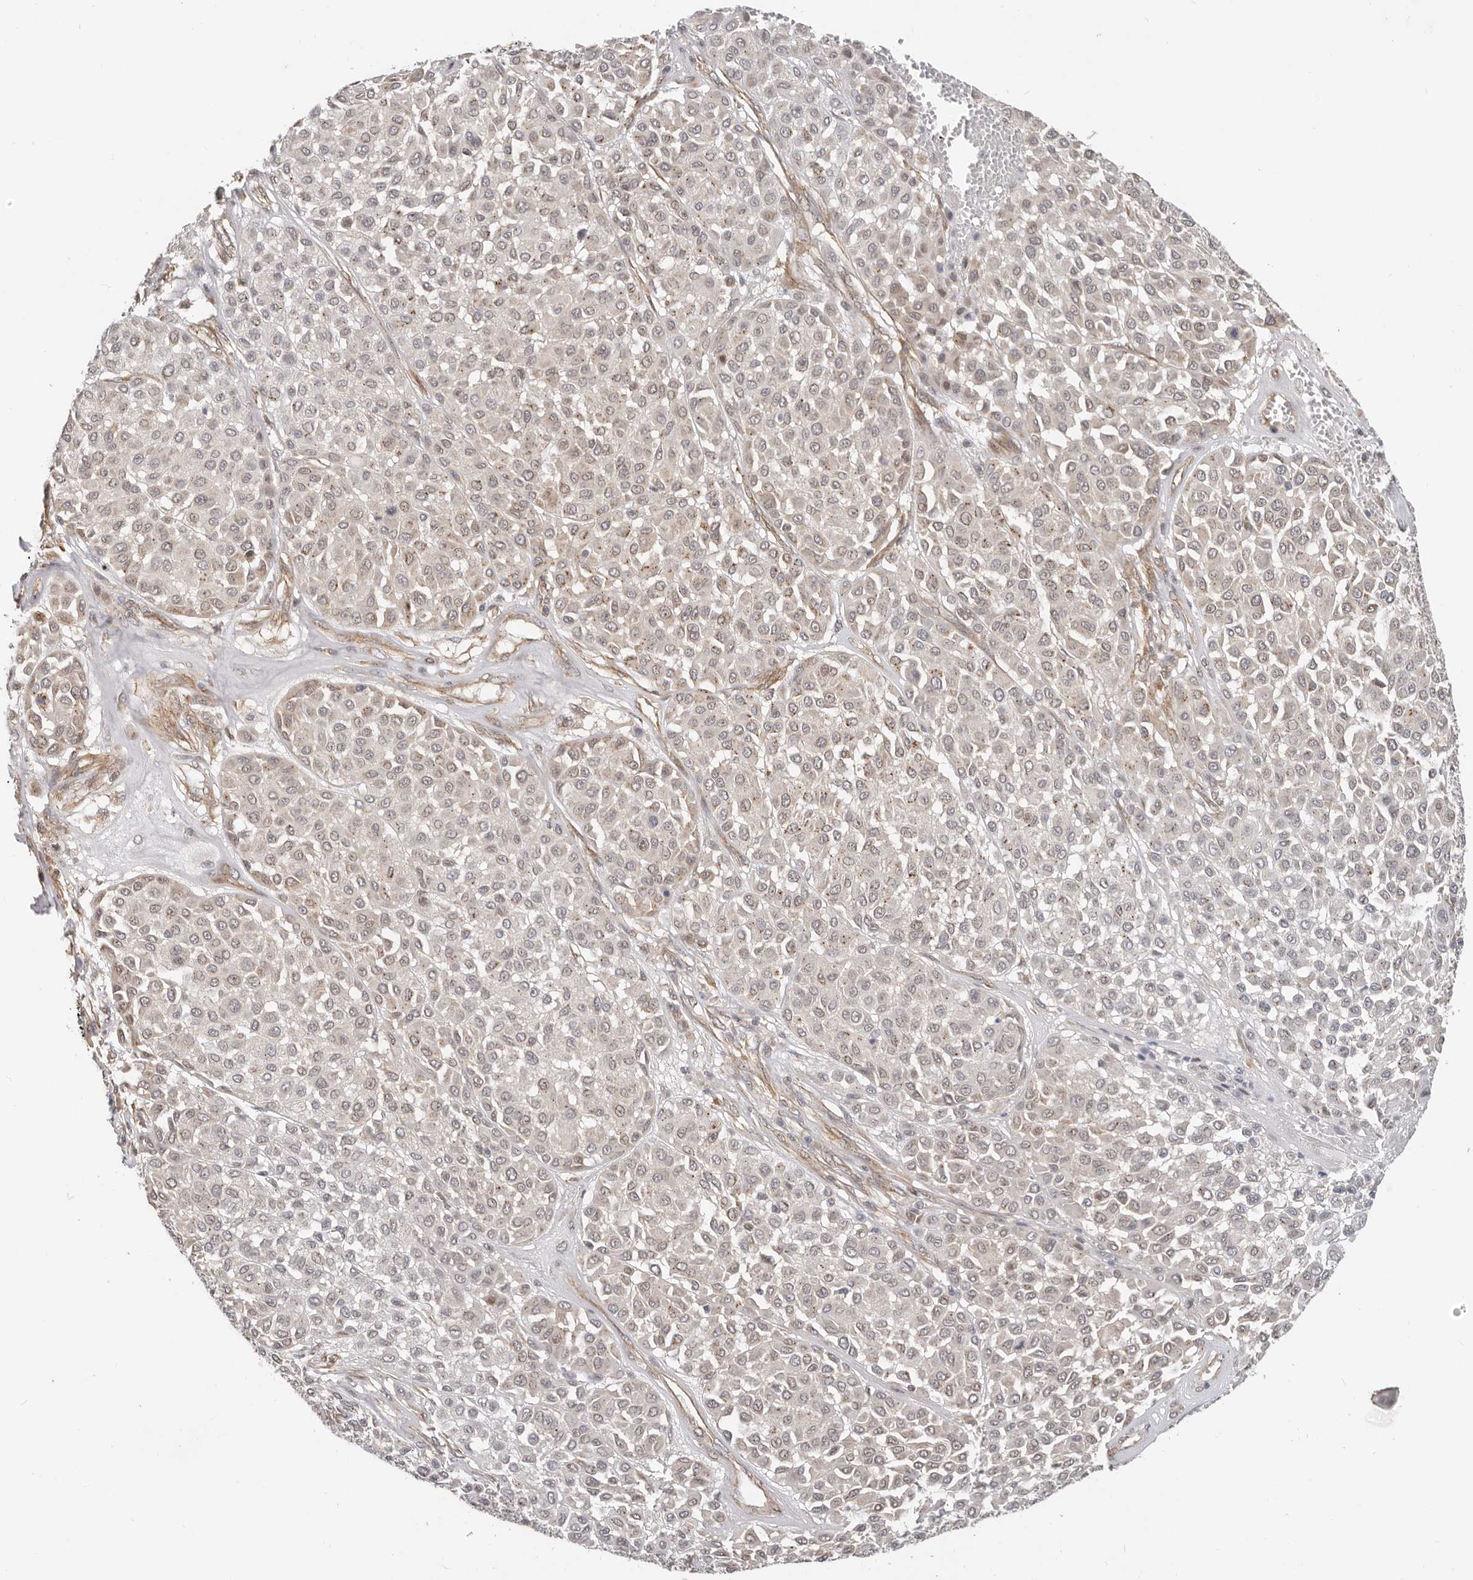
{"staining": {"intensity": "negative", "quantity": "none", "location": "none"}, "tissue": "melanoma", "cell_type": "Tumor cells", "image_type": "cancer", "snomed": [{"axis": "morphology", "description": "Malignant melanoma, Metastatic site"}, {"axis": "topography", "description": "Soft tissue"}], "caption": "Immunohistochemical staining of malignant melanoma (metastatic site) demonstrates no significant expression in tumor cells.", "gene": "USP49", "patient": {"sex": "male", "age": 41}}